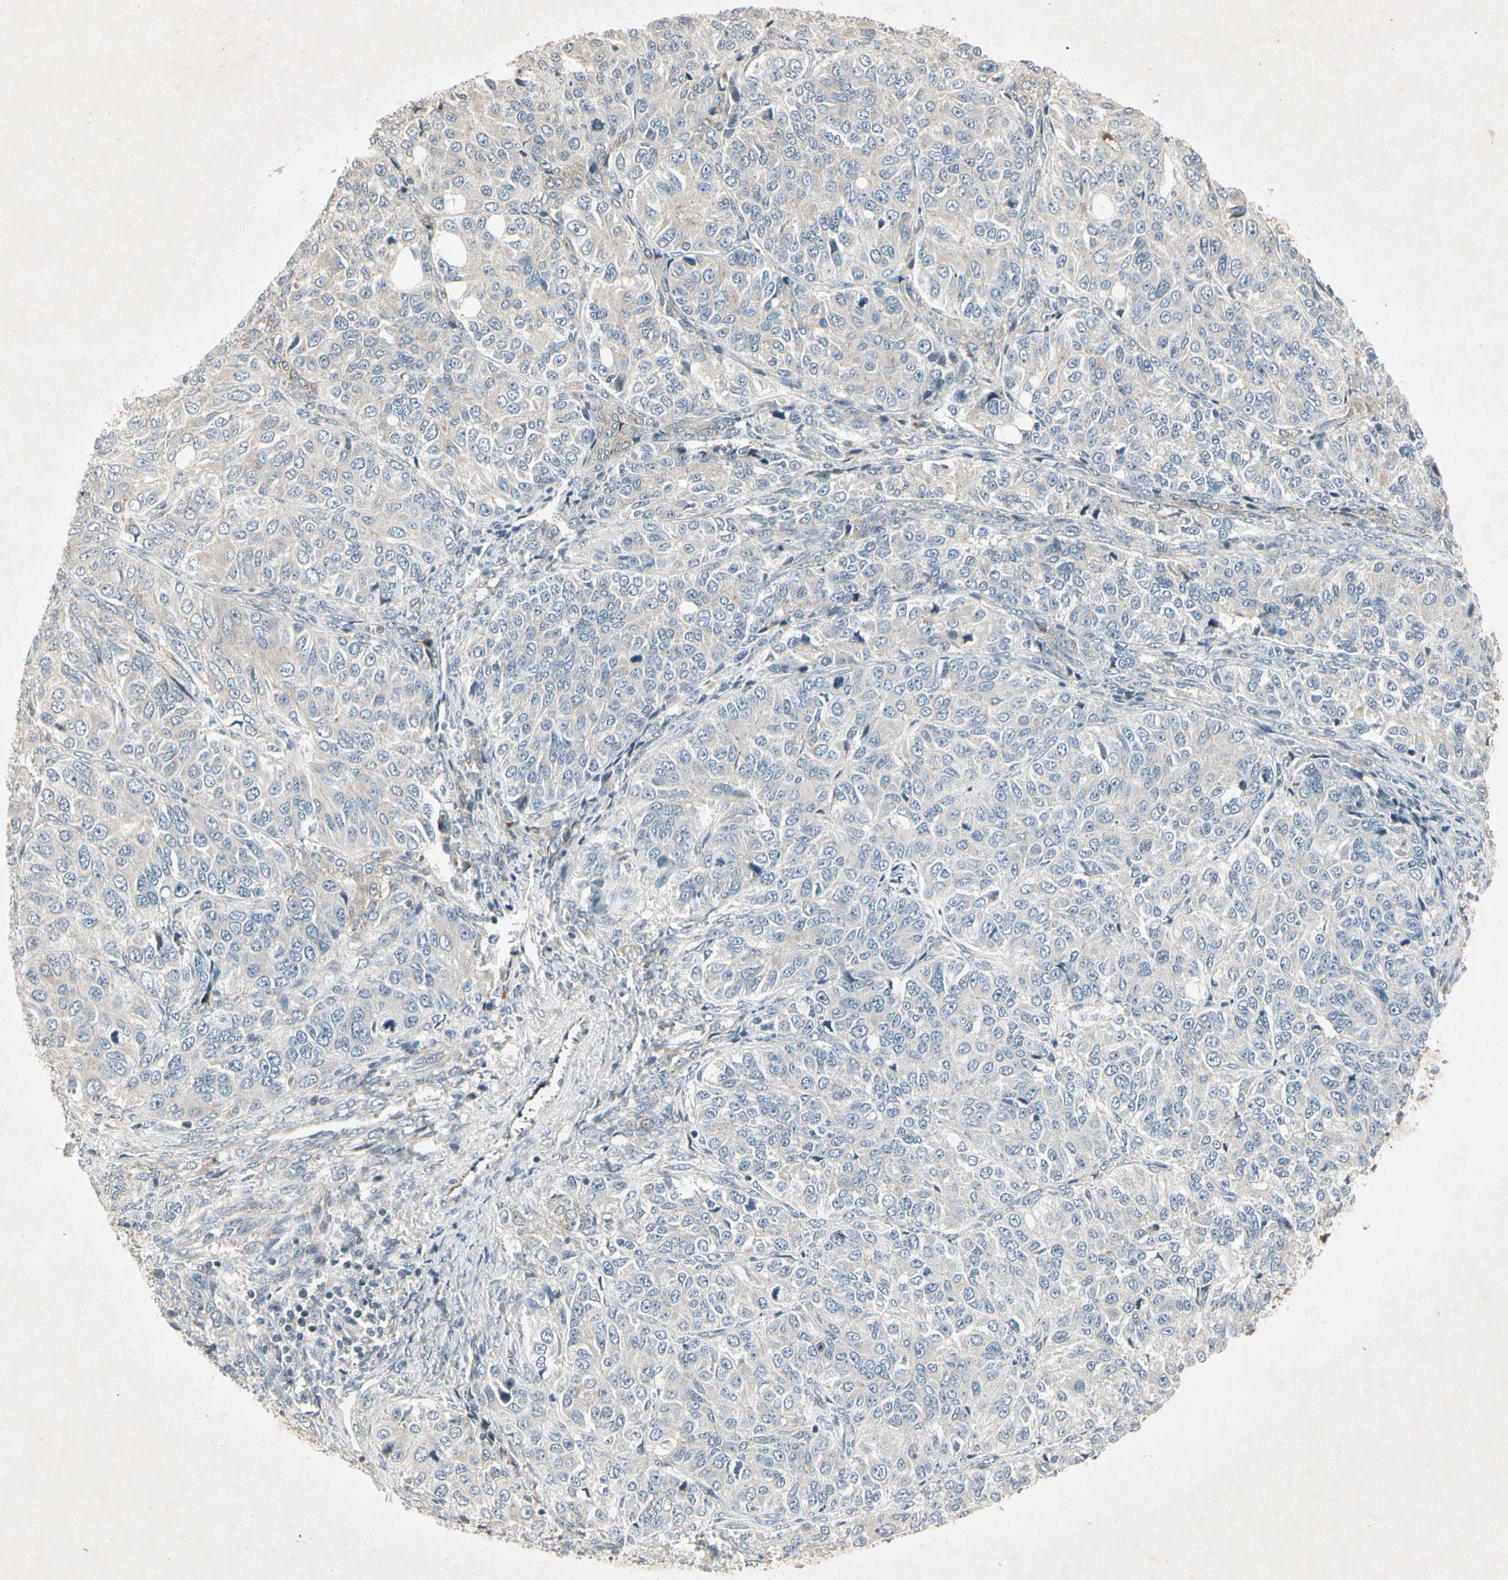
{"staining": {"intensity": "negative", "quantity": "none", "location": "none"}, "tissue": "ovarian cancer", "cell_type": "Tumor cells", "image_type": "cancer", "snomed": [{"axis": "morphology", "description": "Carcinoma, endometroid"}, {"axis": "topography", "description": "Ovary"}], "caption": "Immunohistochemistry of human ovarian cancer displays no staining in tumor cells.", "gene": "TEK", "patient": {"sex": "female", "age": 51}}